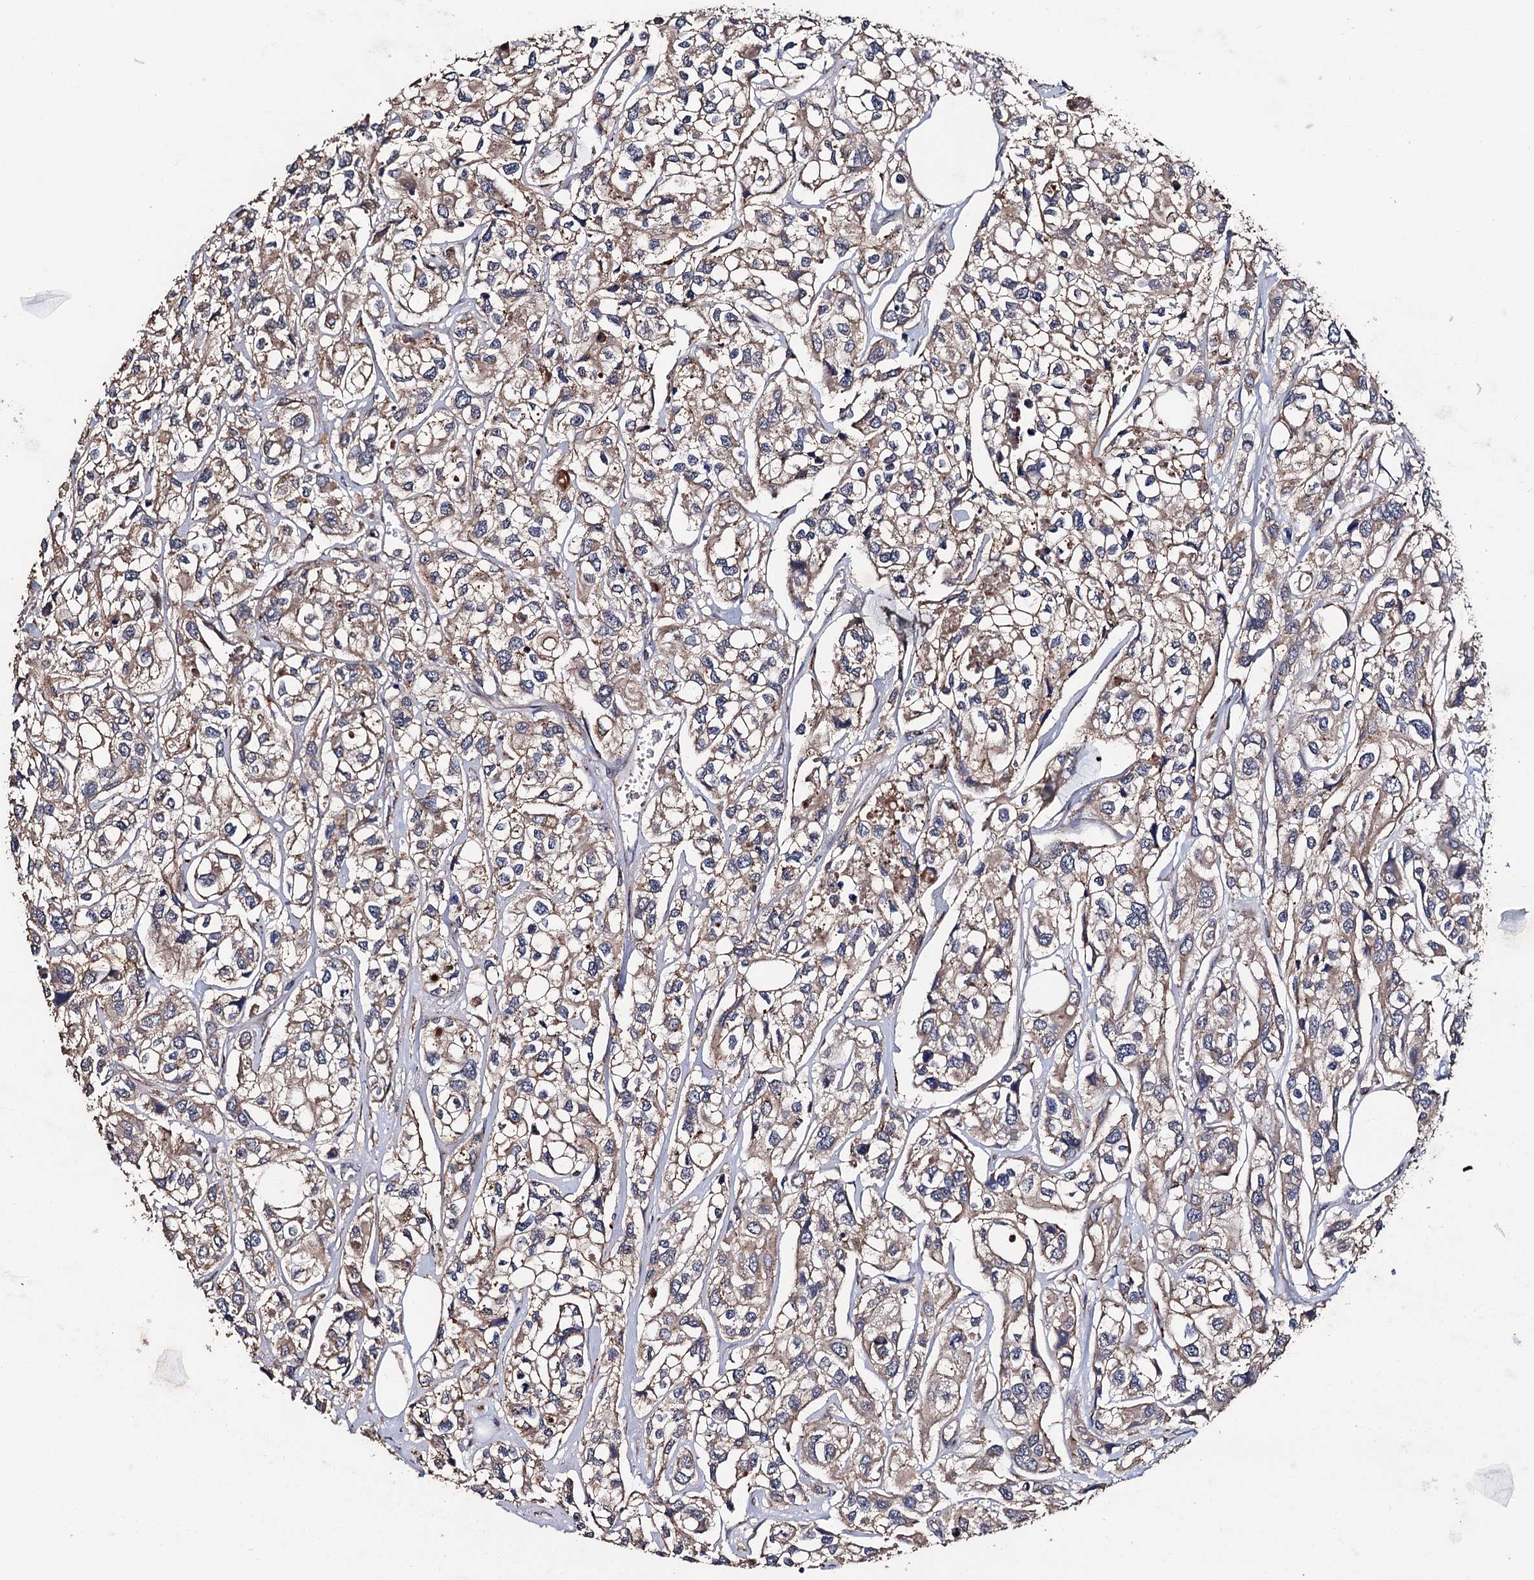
{"staining": {"intensity": "weak", "quantity": ">75%", "location": "cytoplasmic/membranous"}, "tissue": "urothelial cancer", "cell_type": "Tumor cells", "image_type": "cancer", "snomed": [{"axis": "morphology", "description": "Urothelial carcinoma, High grade"}, {"axis": "topography", "description": "Urinary bladder"}], "caption": "Tumor cells reveal low levels of weak cytoplasmic/membranous positivity in approximately >75% of cells in urothelial cancer.", "gene": "PPTC7", "patient": {"sex": "male", "age": 67}}